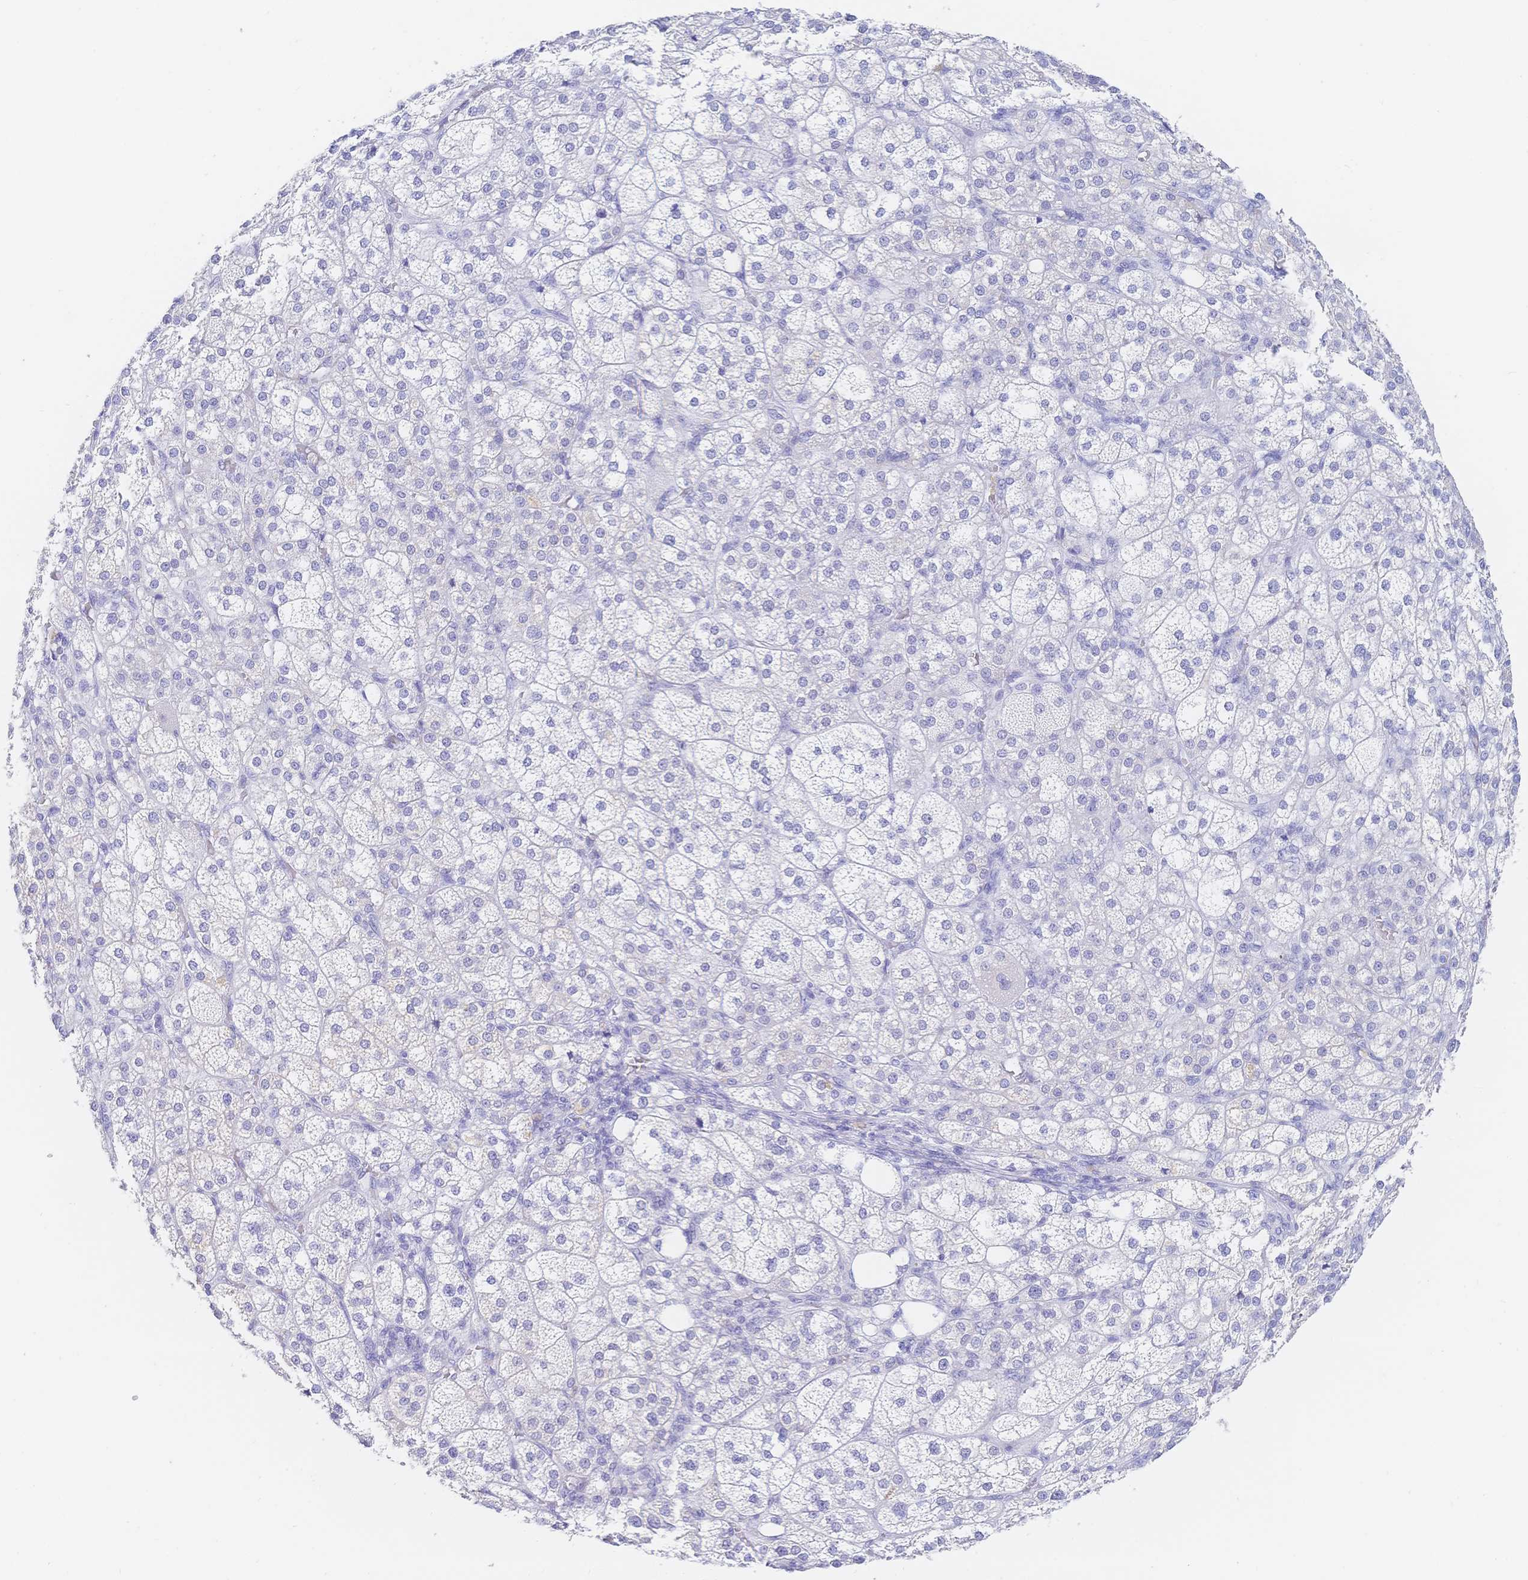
{"staining": {"intensity": "negative", "quantity": "none", "location": "none"}, "tissue": "adrenal gland", "cell_type": "Glandular cells", "image_type": "normal", "snomed": [{"axis": "morphology", "description": "Normal tissue, NOS"}, {"axis": "topography", "description": "Adrenal gland"}], "caption": "Protein analysis of benign adrenal gland reveals no significant staining in glandular cells. The staining is performed using DAB brown chromogen with nuclei counter-stained in using hematoxylin.", "gene": "RRM1", "patient": {"sex": "female", "age": 60}}